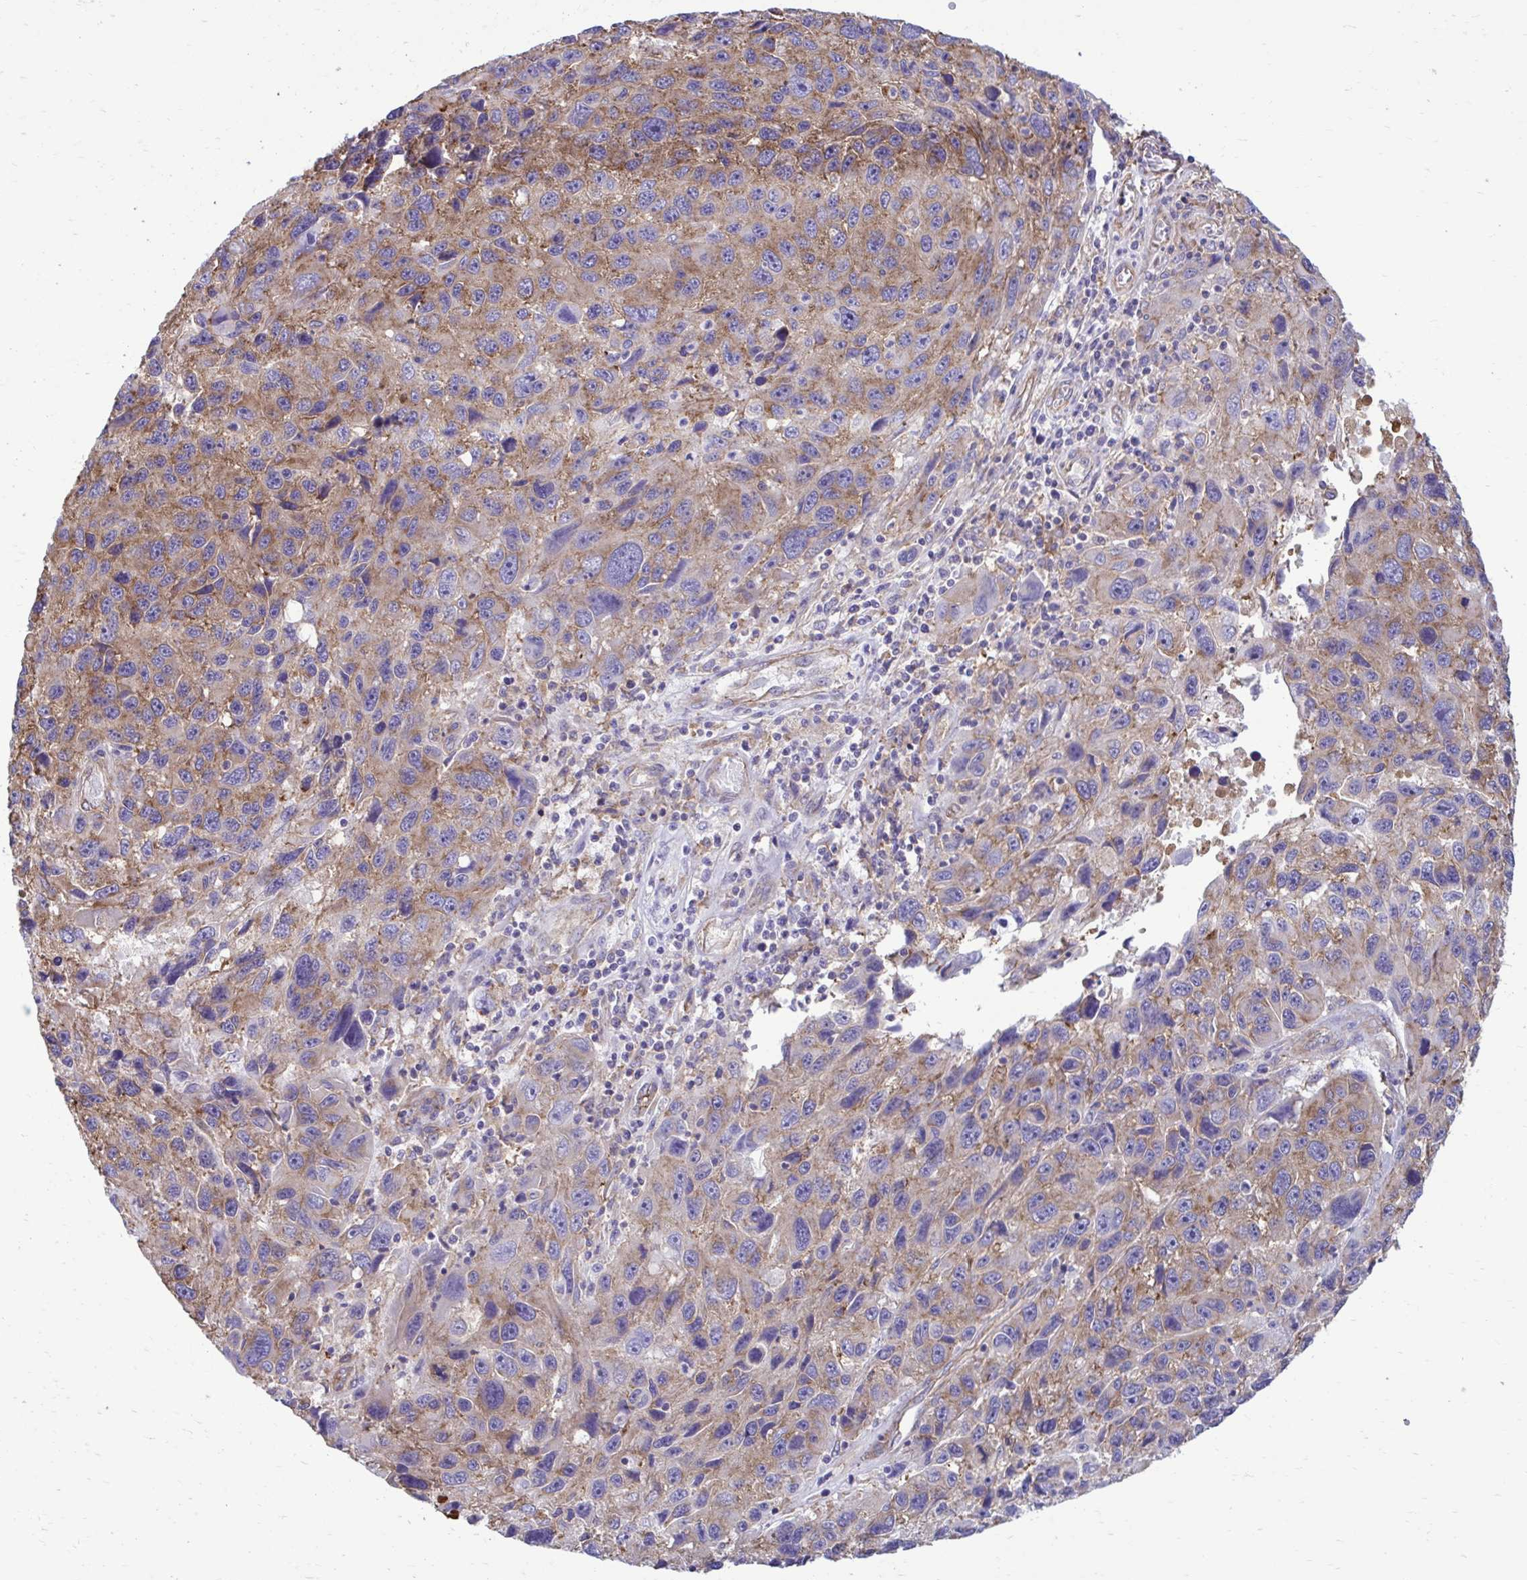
{"staining": {"intensity": "moderate", "quantity": "25%-75%", "location": "cytoplasmic/membranous"}, "tissue": "melanoma", "cell_type": "Tumor cells", "image_type": "cancer", "snomed": [{"axis": "morphology", "description": "Malignant melanoma, NOS"}, {"axis": "topography", "description": "Skin"}], "caption": "High-magnification brightfield microscopy of malignant melanoma stained with DAB (3,3'-diaminobenzidine) (brown) and counterstained with hematoxylin (blue). tumor cells exhibit moderate cytoplasmic/membranous positivity is identified in approximately25%-75% of cells.", "gene": "CLTA", "patient": {"sex": "male", "age": 53}}